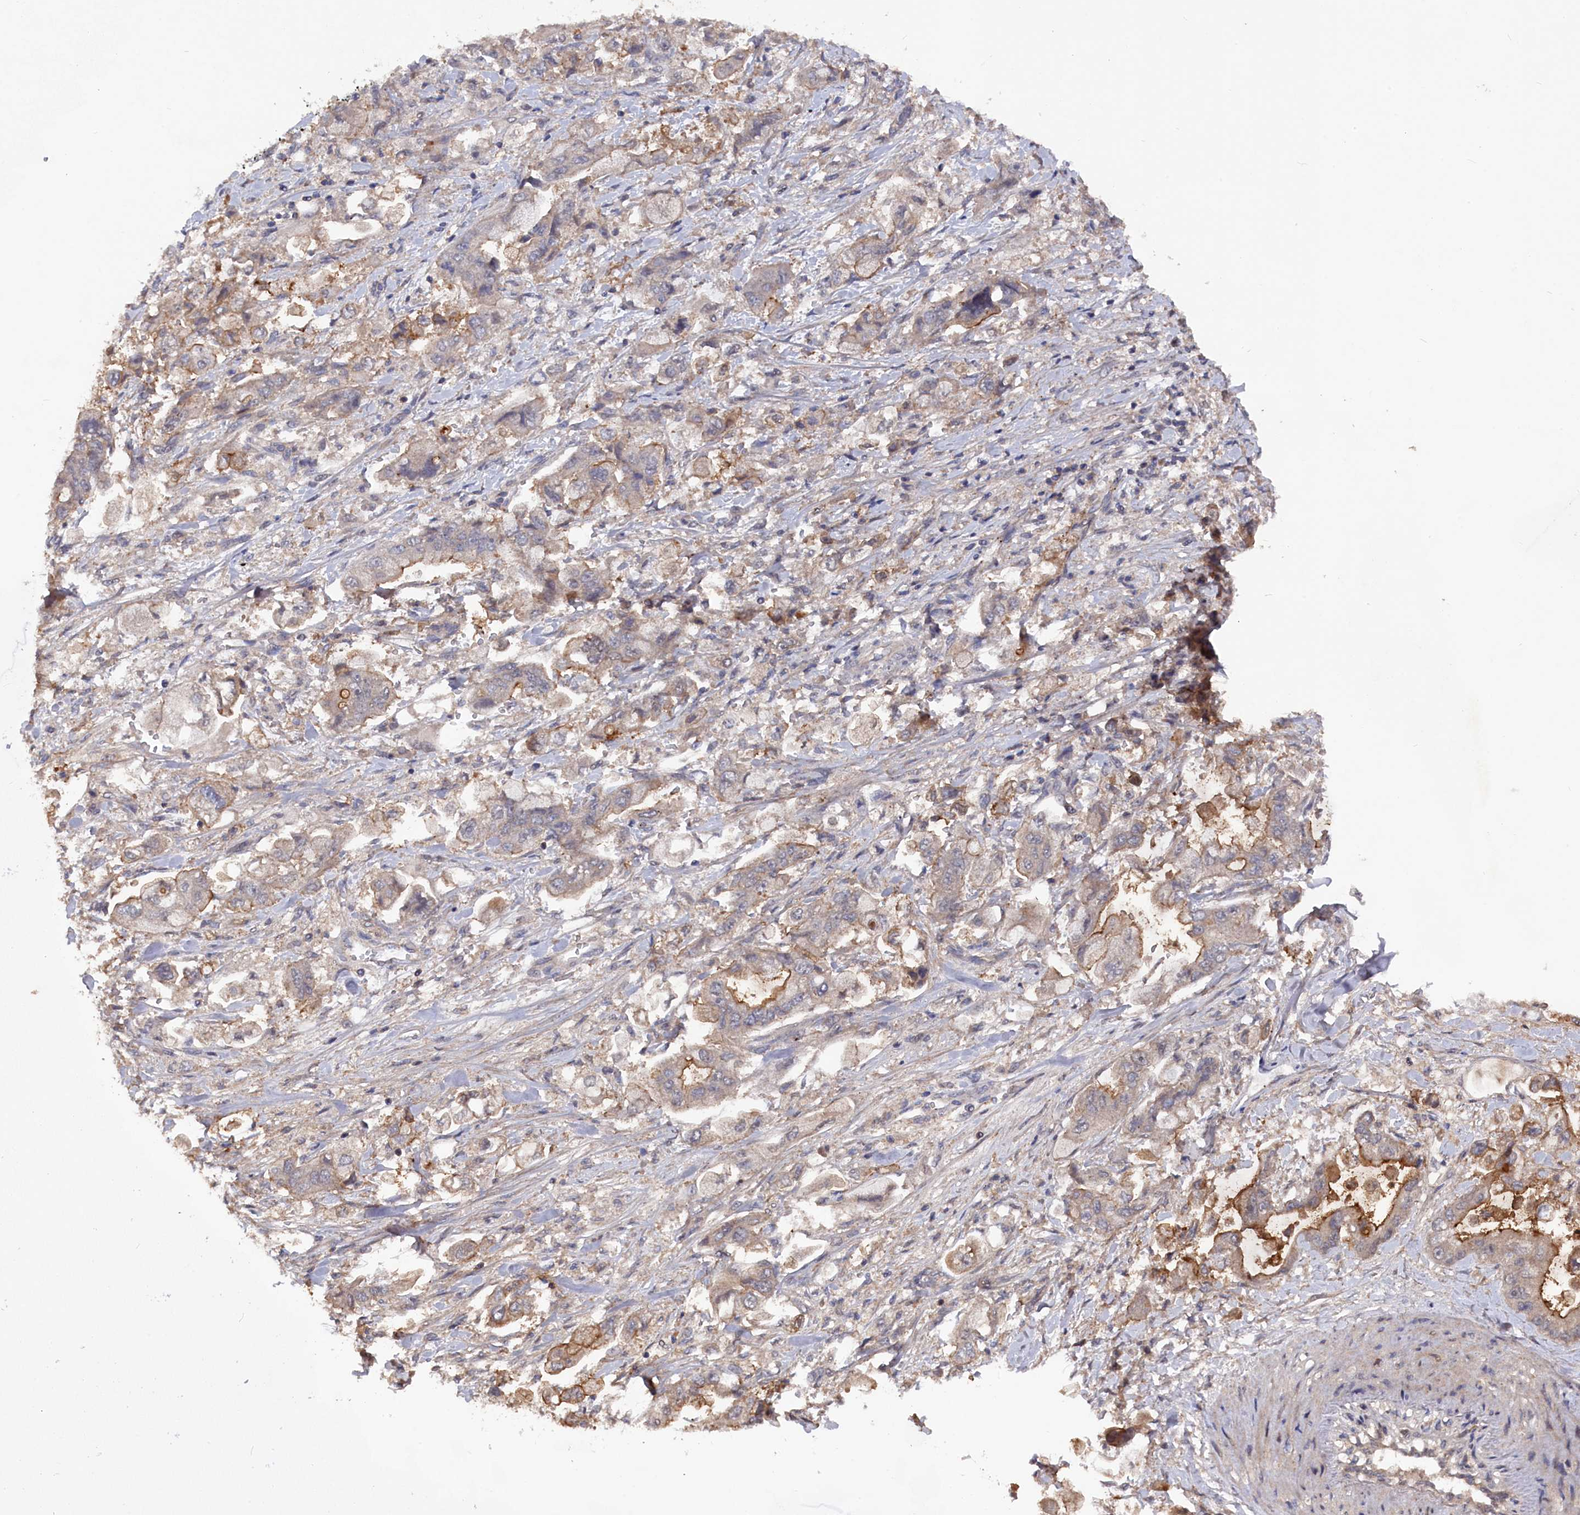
{"staining": {"intensity": "moderate", "quantity": "<25%", "location": "cytoplasmic/membranous"}, "tissue": "stomach cancer", "cell_type": "Tumor cells", "image_type": "cancer", "snomed": [{"axis": "morphology", "description": "Adenocarcinoma, NOS"}, {"axis": "topography", "description": "Stomach"}], "caption": "About <25% of tumor cells in stomach adenocarcinoma show moderate cytoplasmic/membranous protein expression as visualized by brown immunohistochemical staining.", "gene": "TMC5", "patient": {"sex": "male", "age": 62}}